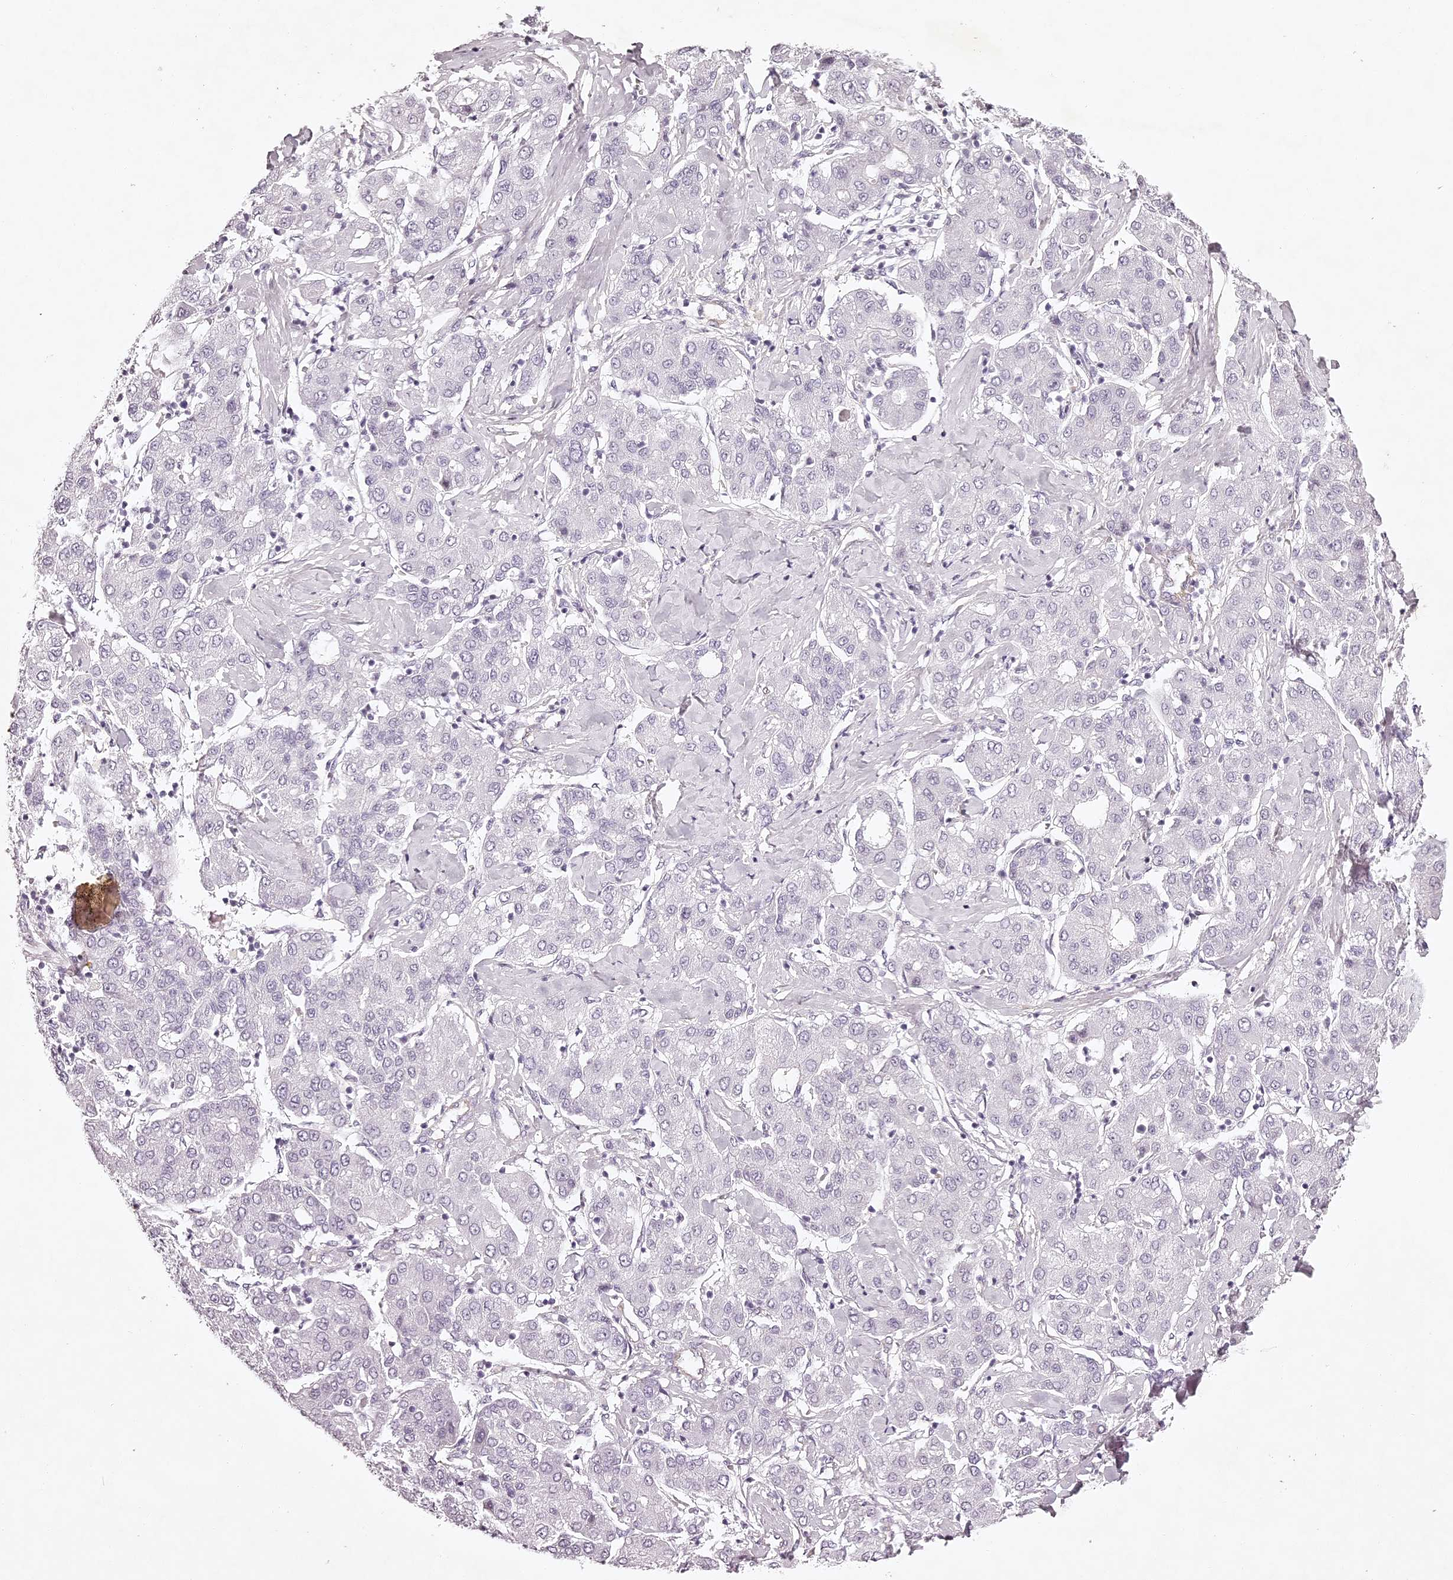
{"staining": {"intensity": "negative", "quantity": "none", "location": "none"}, "tissue": "liver cancer", "cell_type": "Tumor cells", "image_type": "cancer", "snomed": [{"axis": "morphology", "description": "Carcinoma, Hepatocellular, NOS"}, {"axis": "topography", "description": "Liver"}], "caption": "There is no significant expression in tumor cells of liver cancer (hepatocellular carcinoma).", "gene": "ELAPOR1", "patient": {"sex": "male", "age": 65}}